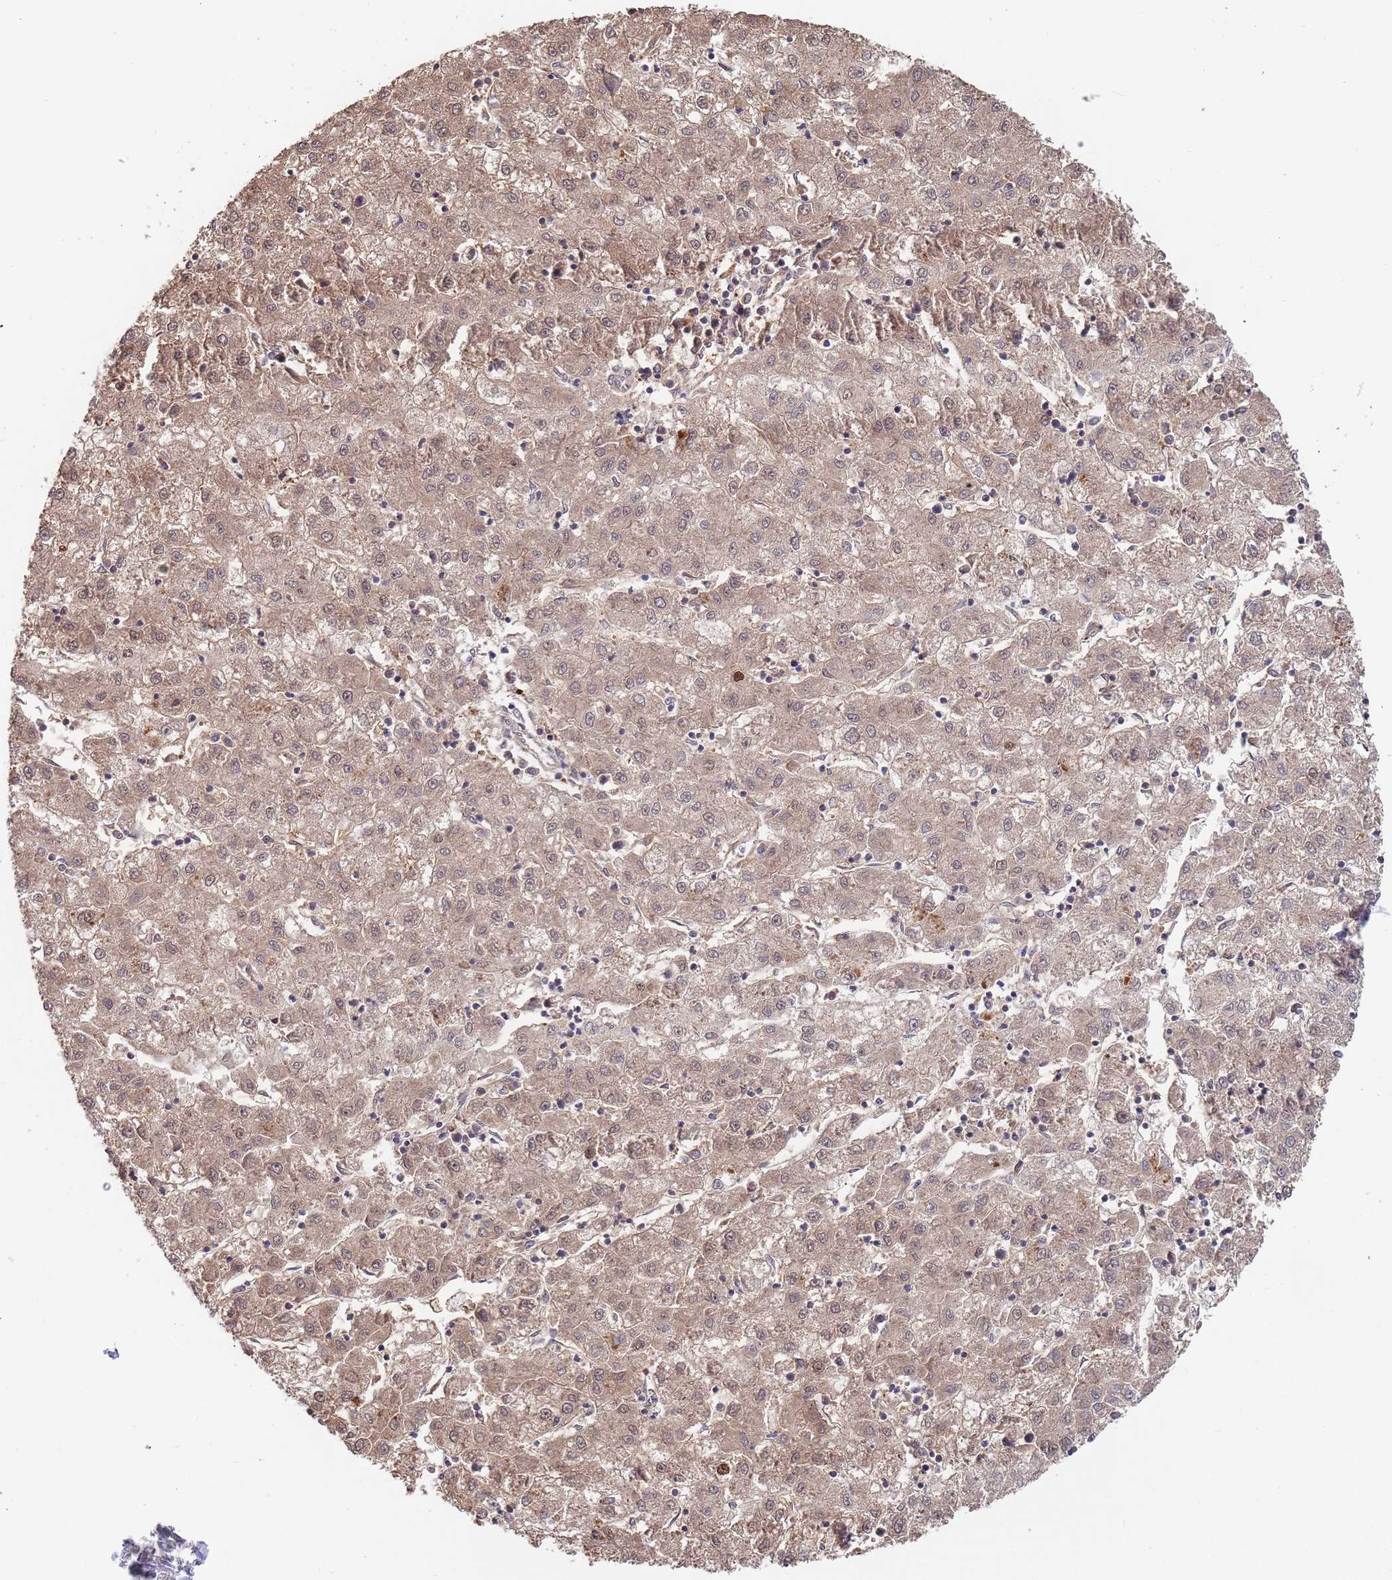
{"staining": {"intensity": "moderate", "quantity": ">75%", "location": "cytoplasmic/membranous,nuclear"}, "tissue": "liver cancer", "cell_type": "Tumor cells", "image_type": "cancer", "snomed": [{"axis": "morphology", "description": "Carcinoma, Hepatocellular, NOS"}, {"axis": "topography", "description": "Liver"}], "caption": "Immunohistochemistry (DAB (3,3'-diaminobenzidine)) staining of human liver hepatocellular carcinoma demonstrates moderate cytoplasmic/membranous and nuclear protein positivity in approximately >75% of tumor cells. The staining is performed using DAB (3,3'-diaminobenzidine) brown chromogen to label protein expression. The nuclei are counter-stained blue using hematoxylin.", "gene": "TMEM64", "patient": {"sex": "male", "age": 72}}